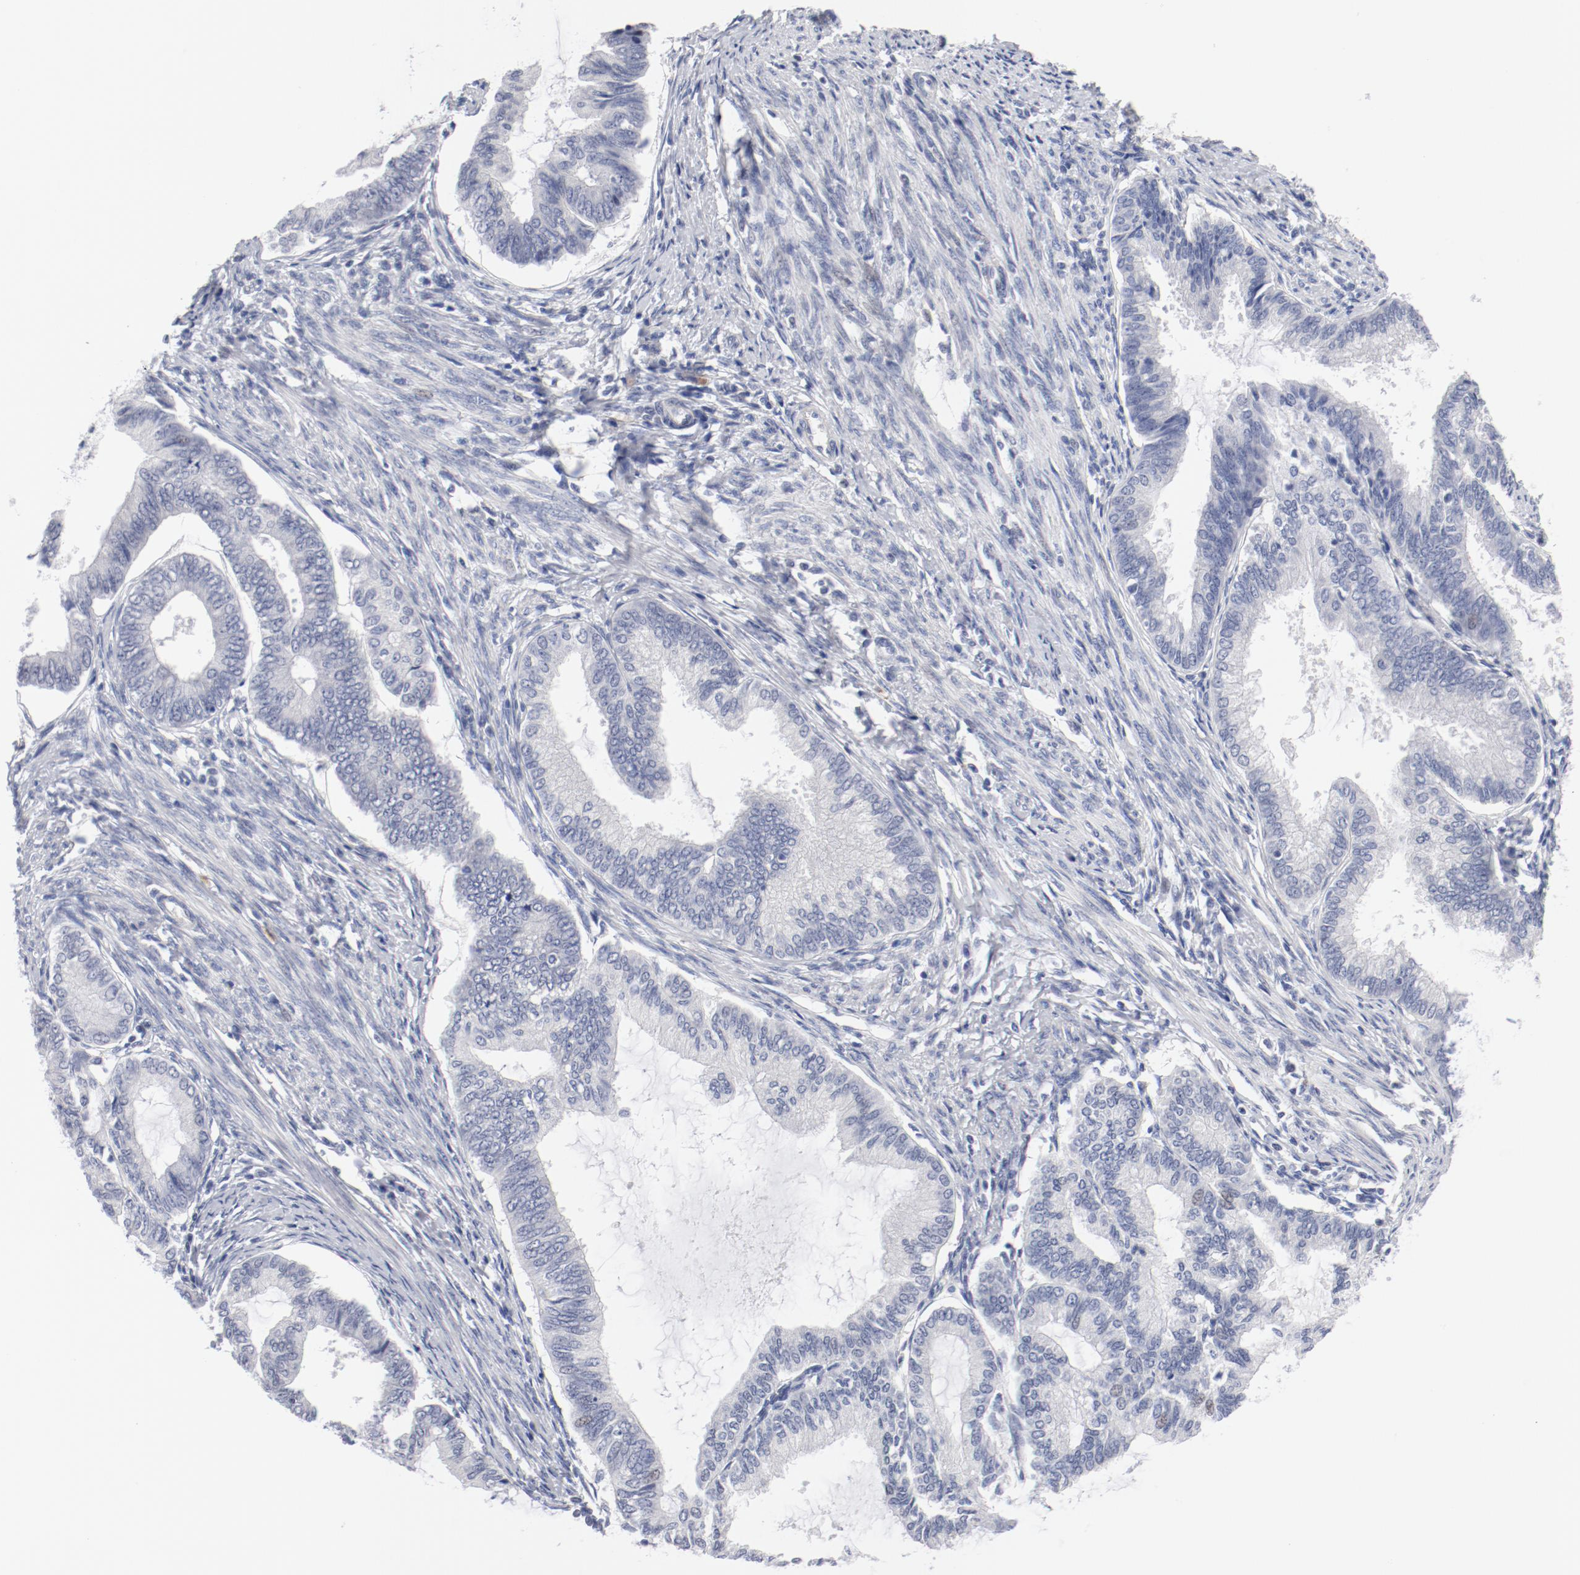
{"staining": {"intensity": "negative", "quantity": "none", "location": "none"}, "tissue": "endometrial cancer", "cell_type": "Tumor cells", "image_type": "cancer", "snomed": [{"axis": "morphology", "description": "Adenocarcinoma, NOS"}, {"axis": "topography", "description": "Endometrium"}], "caption": "The image demonstrates no significant expression in tumor cells of endometrial cancer.", "gene": "KCNK13", "patient": {"sex": "female", "age": 86}}